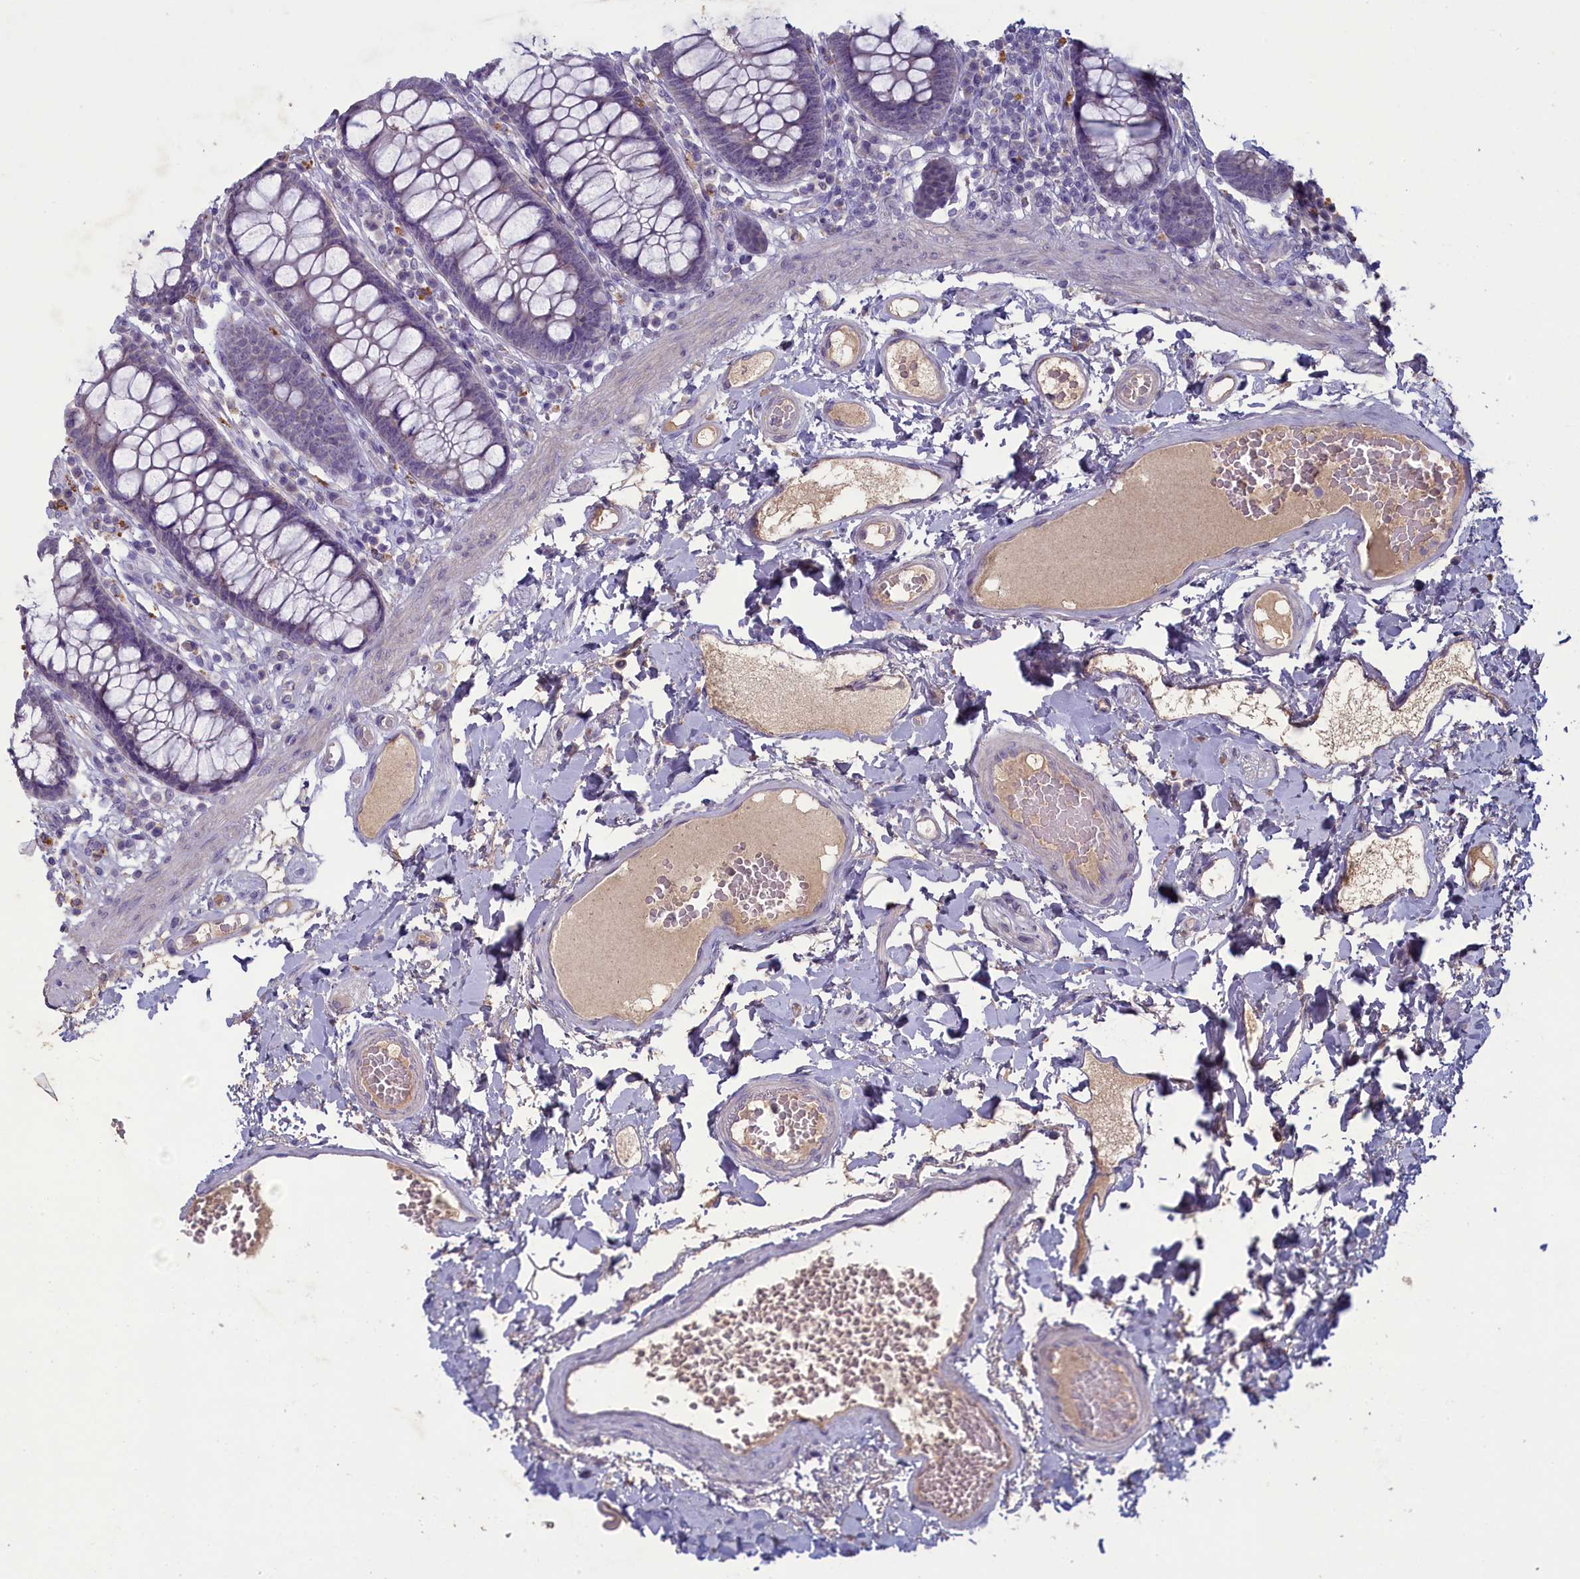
{"staining": {"intensity": "negative", "quantity": "none", "location": "none"}, "tissue": "colon", "cell_type": "Endothelial cells", "image_type": "normal", "snomed": [{"axis": "morphology", "description": "Normal tissue, NOS"}, {"axis": "topography", "description": "Colon"}], "caption": "Photomicrograph shows no protein staining in endothelial cells of normal colon. Brightfield microscopy of IHC stained with DAB (3,3'-diaminobenzidine) (brown) and hematoxylin (blue), captured at high magnification.", "gene": "ATF7IP2", "patient": {"sex": "male", "age": 84}}